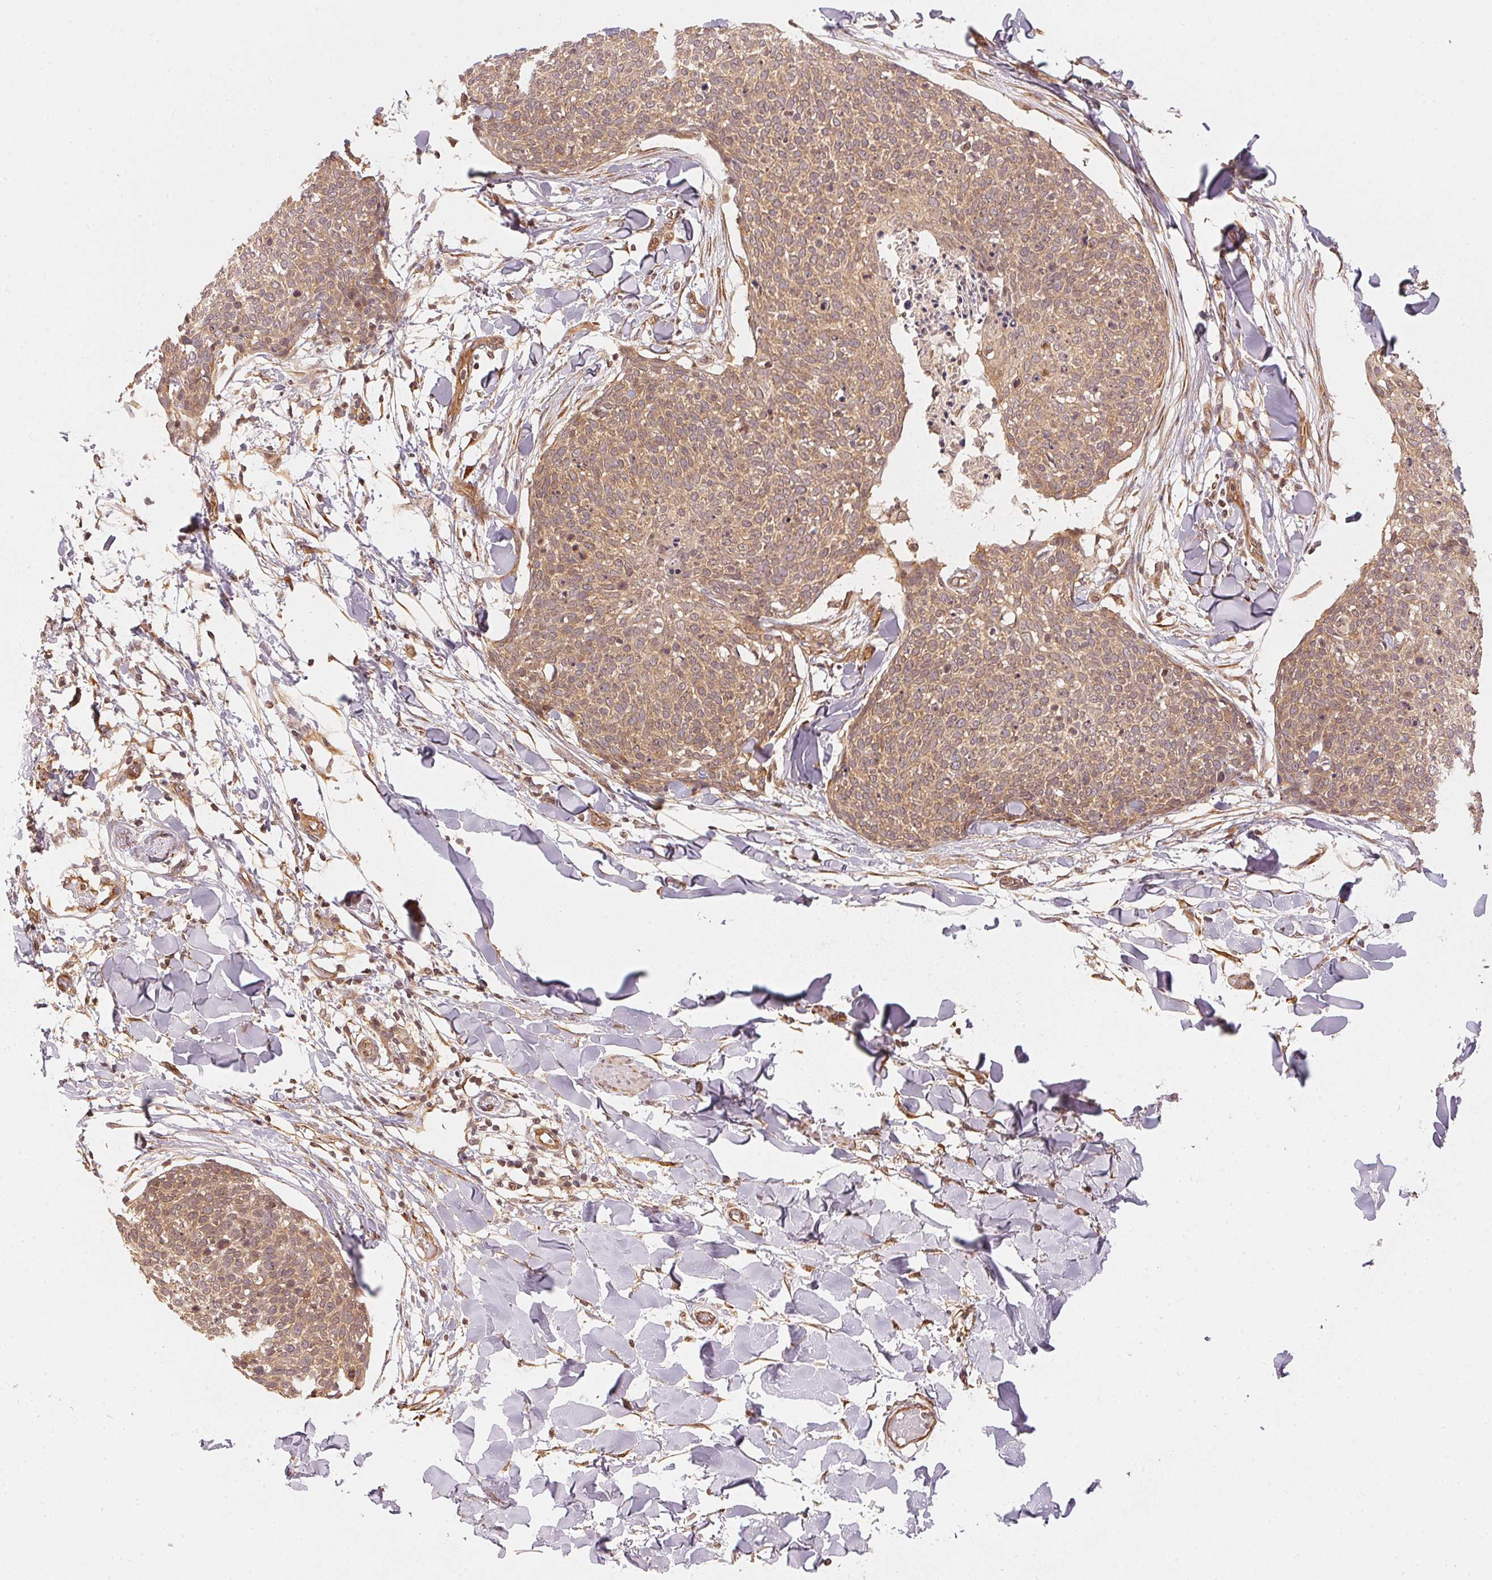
{"staining": {"intensity": "weak", "quantity": ">75%", "location": "cytoplasmic/membranous"}, "tissue": "skin cancer", "cell_type": "Tumor cells", "image_type": "cancer", "snomed": [{"axis": "morphology", "description": "Squamous cell carcinoma, NOS"}, {"axis": "topography", "description": "Skin"}, {"axis": "topography", "description": "Vulva"}], "caption": "Skin squamous cell carcinoma stained for a protein (brown) demonstrates weak cytoplasmic/membranous positive staining in about >75% of tumor cells.", "gene": "STRN4", "patient": {"sex": "female", "age": 75}}